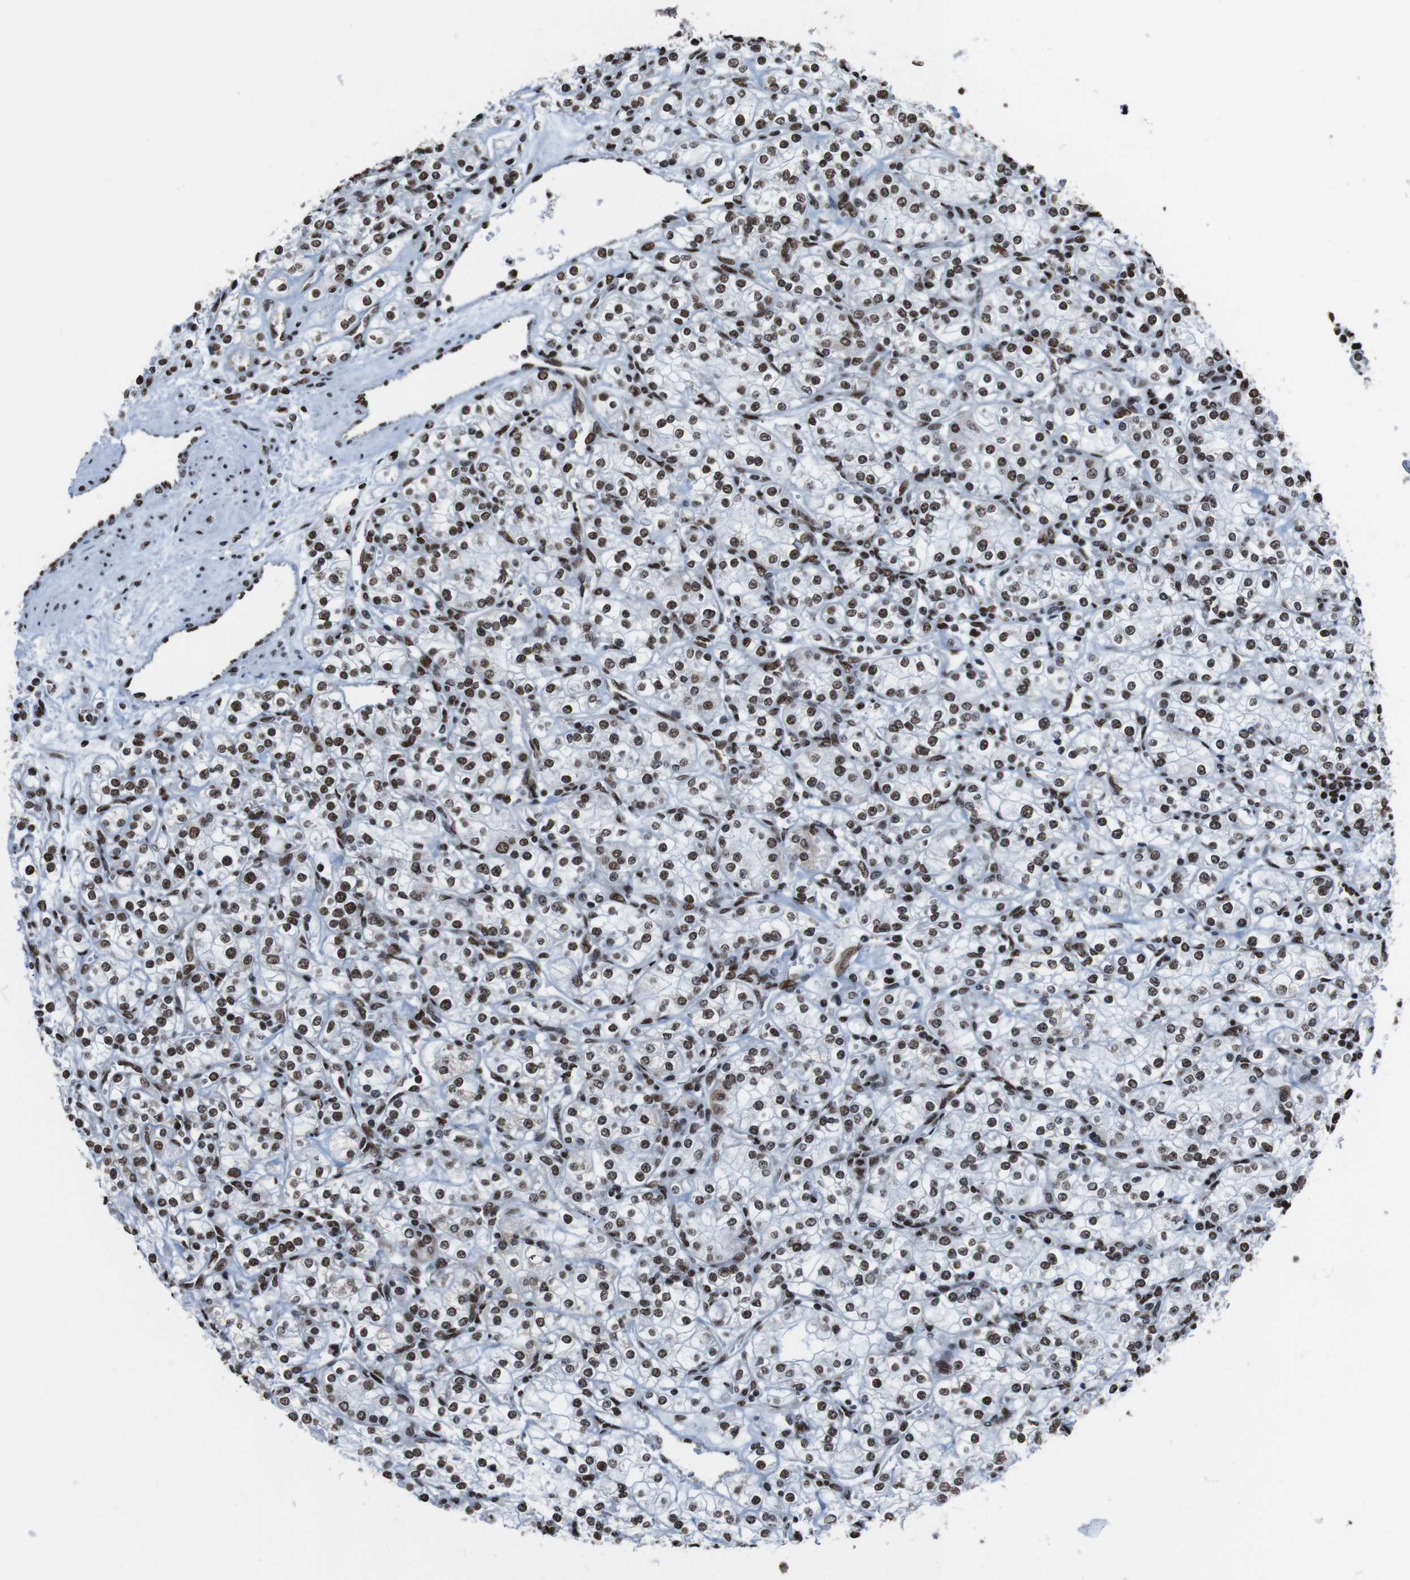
{"staining": {"intensity": "moderate", "quantity": ">75%", "location": "nuclear"}, "tissue": "renal cancer", "cell_type": "Tumor cells", "image_type": "cancer", "snomed": [{"axis": "morphology", "description": "Adenocarcinoma, NOS"}, {"axis": "topography", "description": "Kidney"}], "caption": "Moderate nuclear protein staining is identified in approximately >75% of tumor cells in renal adenocarcinoma. The protein is shown in brown color, while the nuclei are stained blue.", "gene": "ROMO1", "patient": {"sex": "male", "age": 77}}